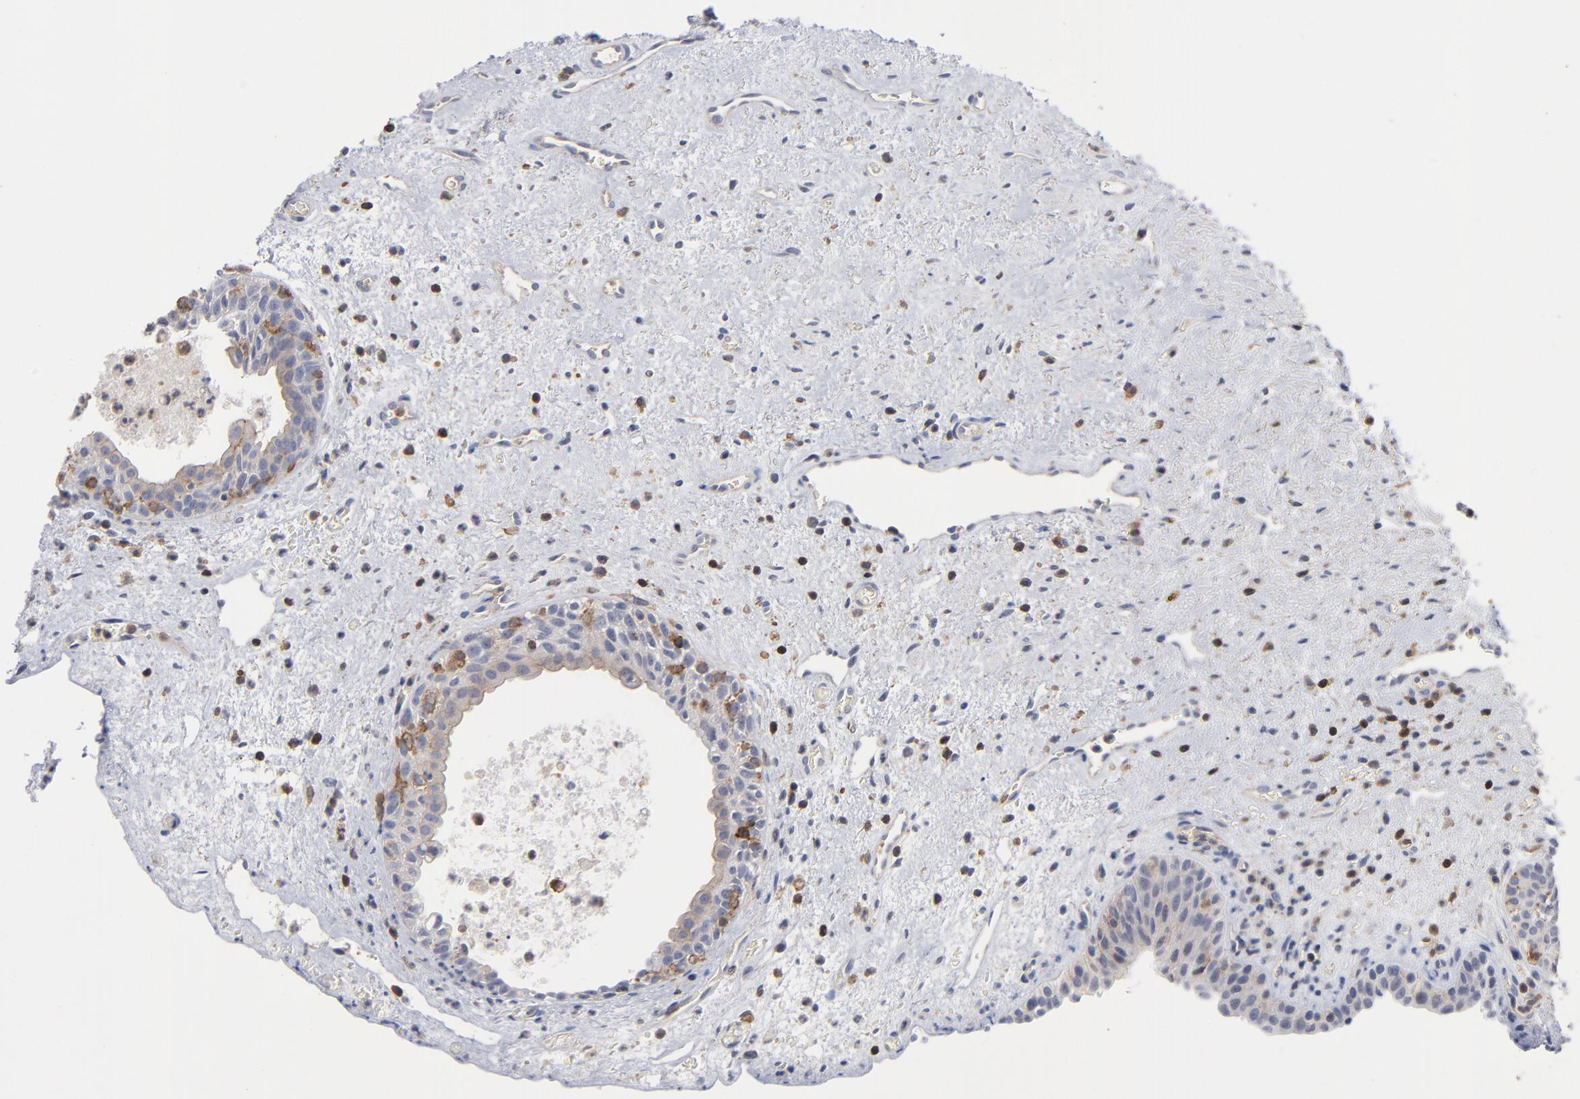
{"staining": {"intensity": "weak", "quantity": "25%-75%", "location": "cytoplasmic/membranous"}, "tissue": "urinary bladder", "cell_type": "Urothelial cells", "image_type": "normal", "snomed": [{"axis": "morphology", "description": "Normal tissue, NOS"}, {"axis": "topography", "description": "Urinary bladder"}], "caption": "Immunohistochemical staining of normal human urinary bladder exhibits 25%-75% levels of weak cytoplasmic/membranous protein positivity in approximately 25%-75% of urothelial cells. (DAB IHC with brightfield microscopy, high magnification).", "gene": "PDLIM2", "patient": {"sex": "male", "age": 48}}